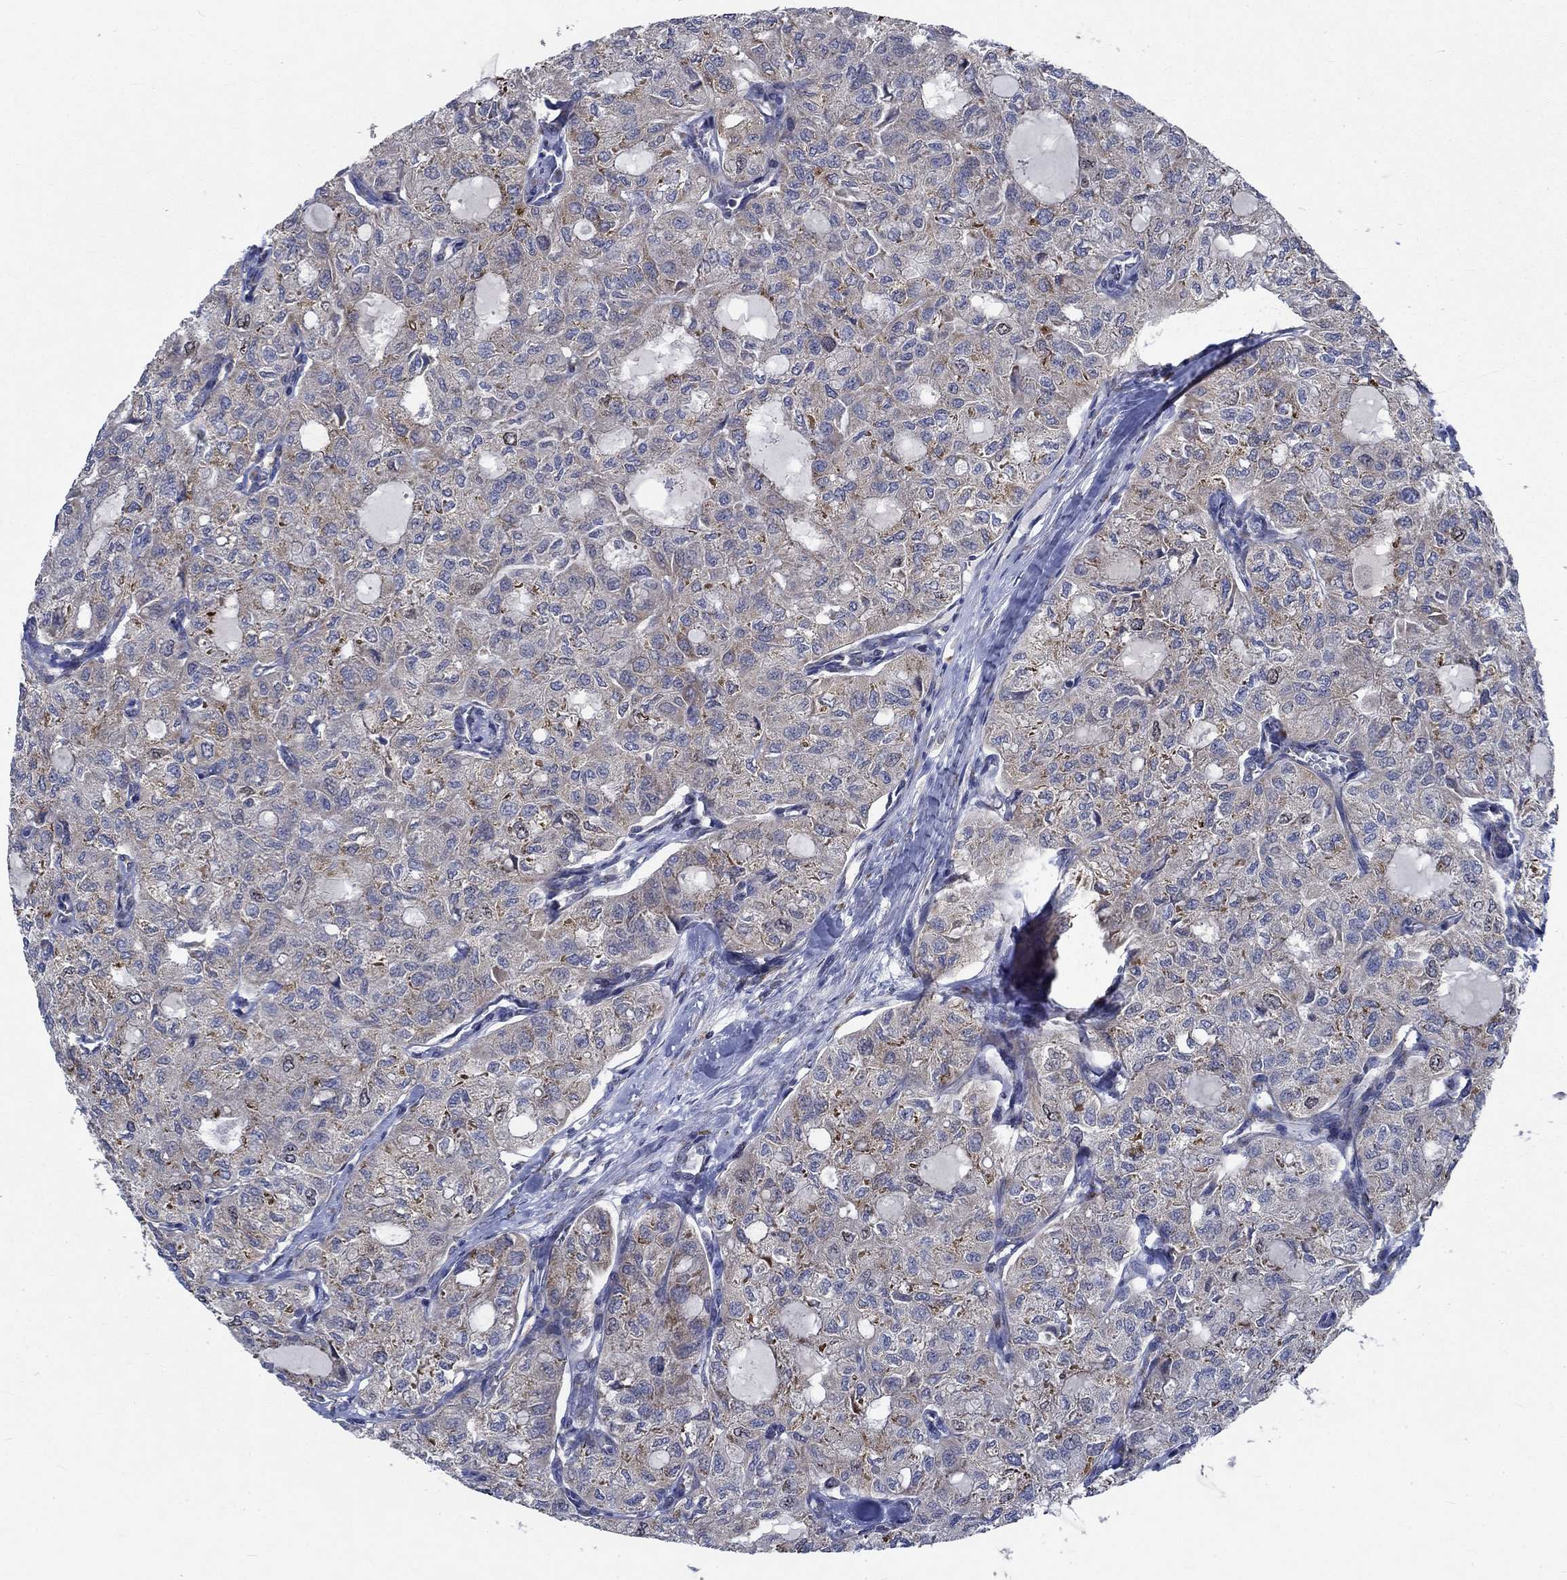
{"staining": {"intensity": "weak", "quantity": "<25%", "location": "cytoplasmic/membranous"}, "tissue": "thyroid cancer", "cell_type": "Tumor cells", "image_type": "cancer", "snomed": [{"axis": "morphology", "description": "Follicular adenoma carcinoma, NOS"}, {"axis": "topography", "description": "Thyroid gland"}], "caption": "This is a micrograph of IHC staining of thyroid cancer, which shows no positivity in tumor cells.", "gene": "MMP24", "patient": {"sex": "male", "age": 75}}